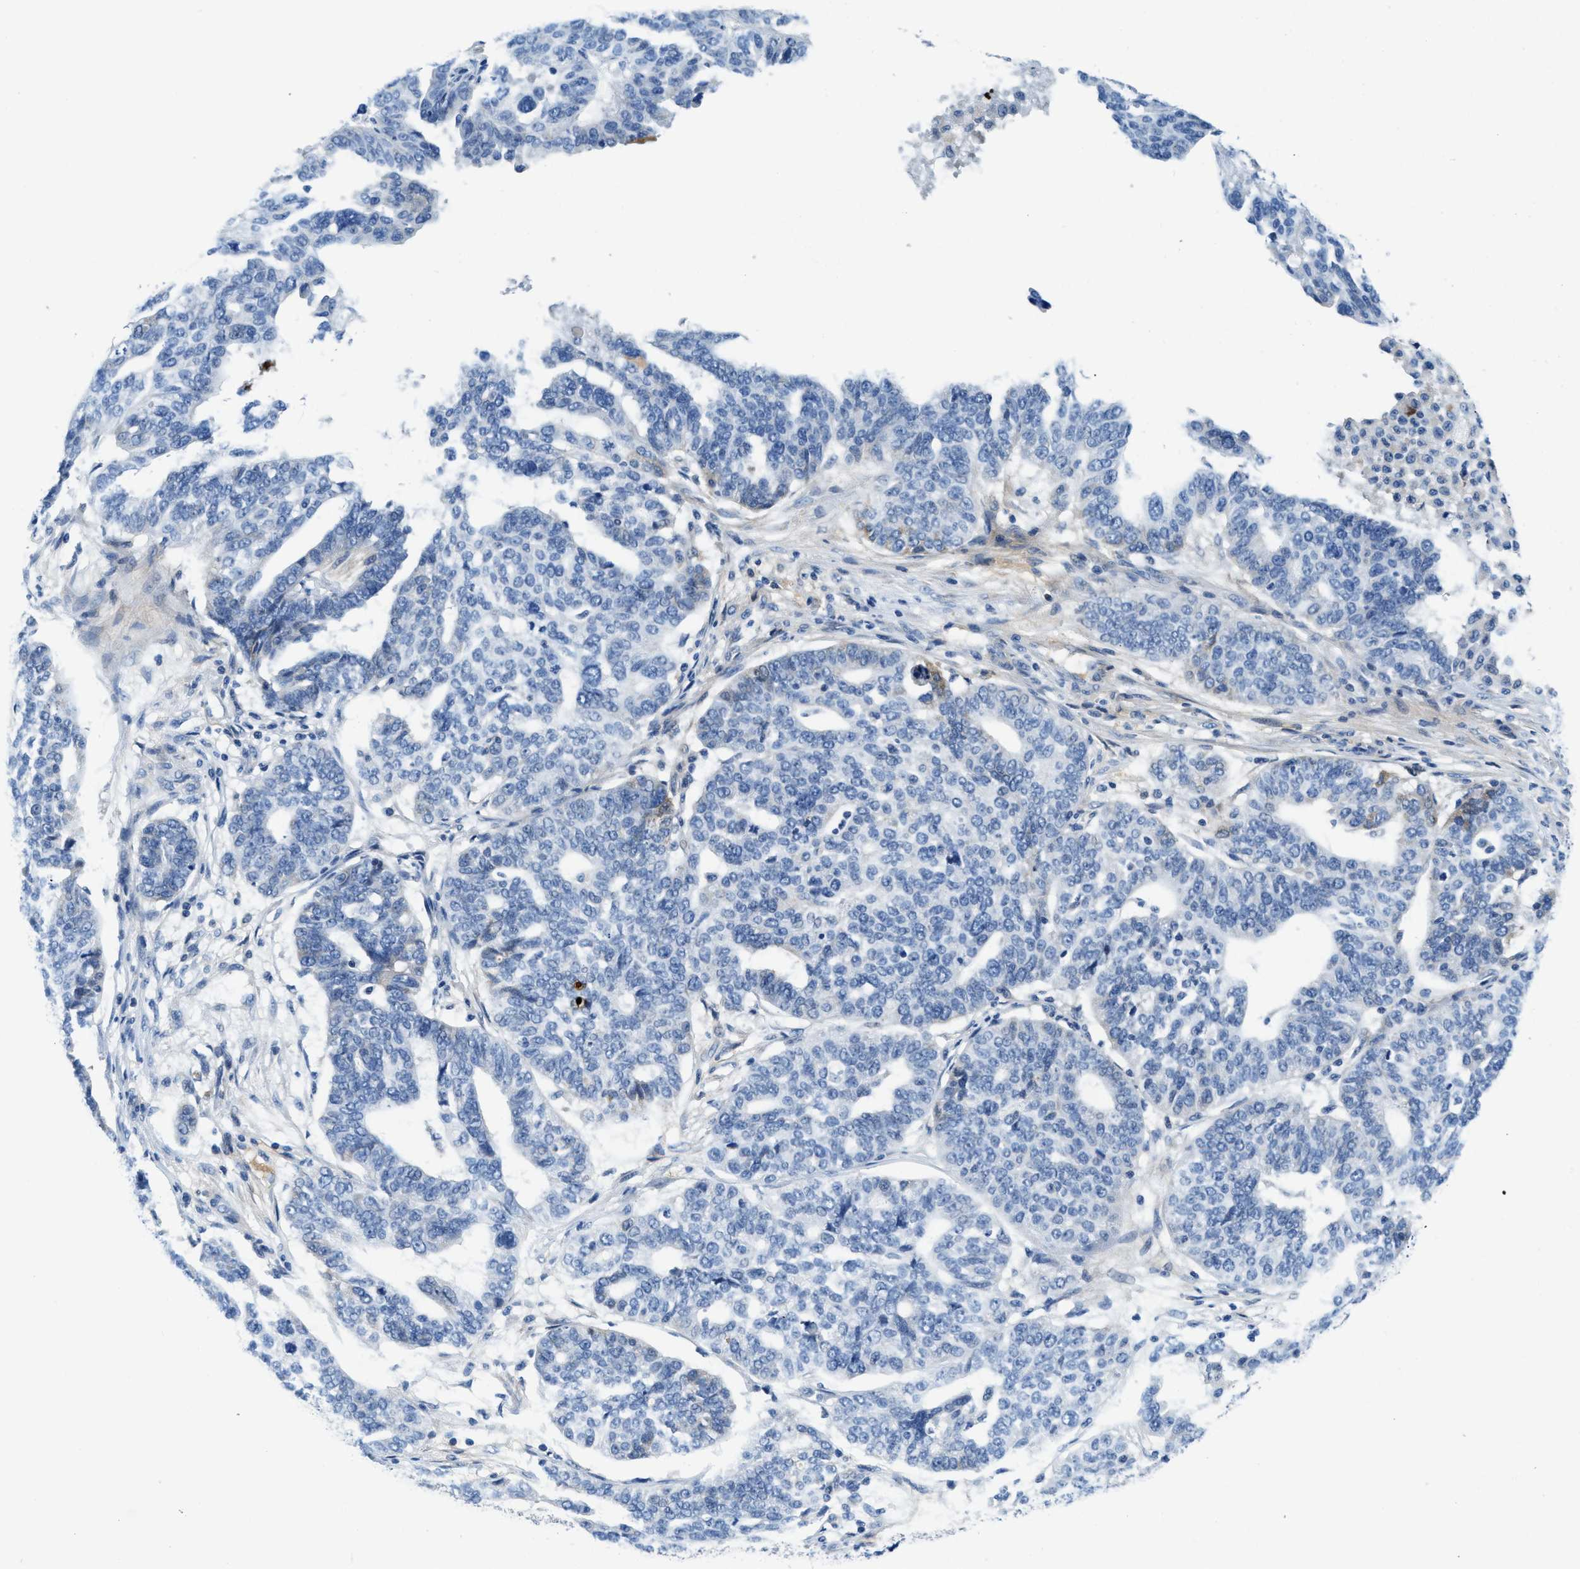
{"staining": {"intensity": "negative", "quantity": "none", "location": "none"}, "tissue": "ovarian cancer", "cell_type": "Tumor cells", "image_type": "cancer", "snomed": [{"axis": "morphology", "description": "Cystadenocarcinoma, serous, NOS"}, {"axis": "topography", "description": "Ovary"}], "caption": "Tumor cells are negative for protein expression in human ovarian cancer (serous cystadenocarcinoma).", "gene": "CFB", "patient": {"sex": "female", "age": 59}}